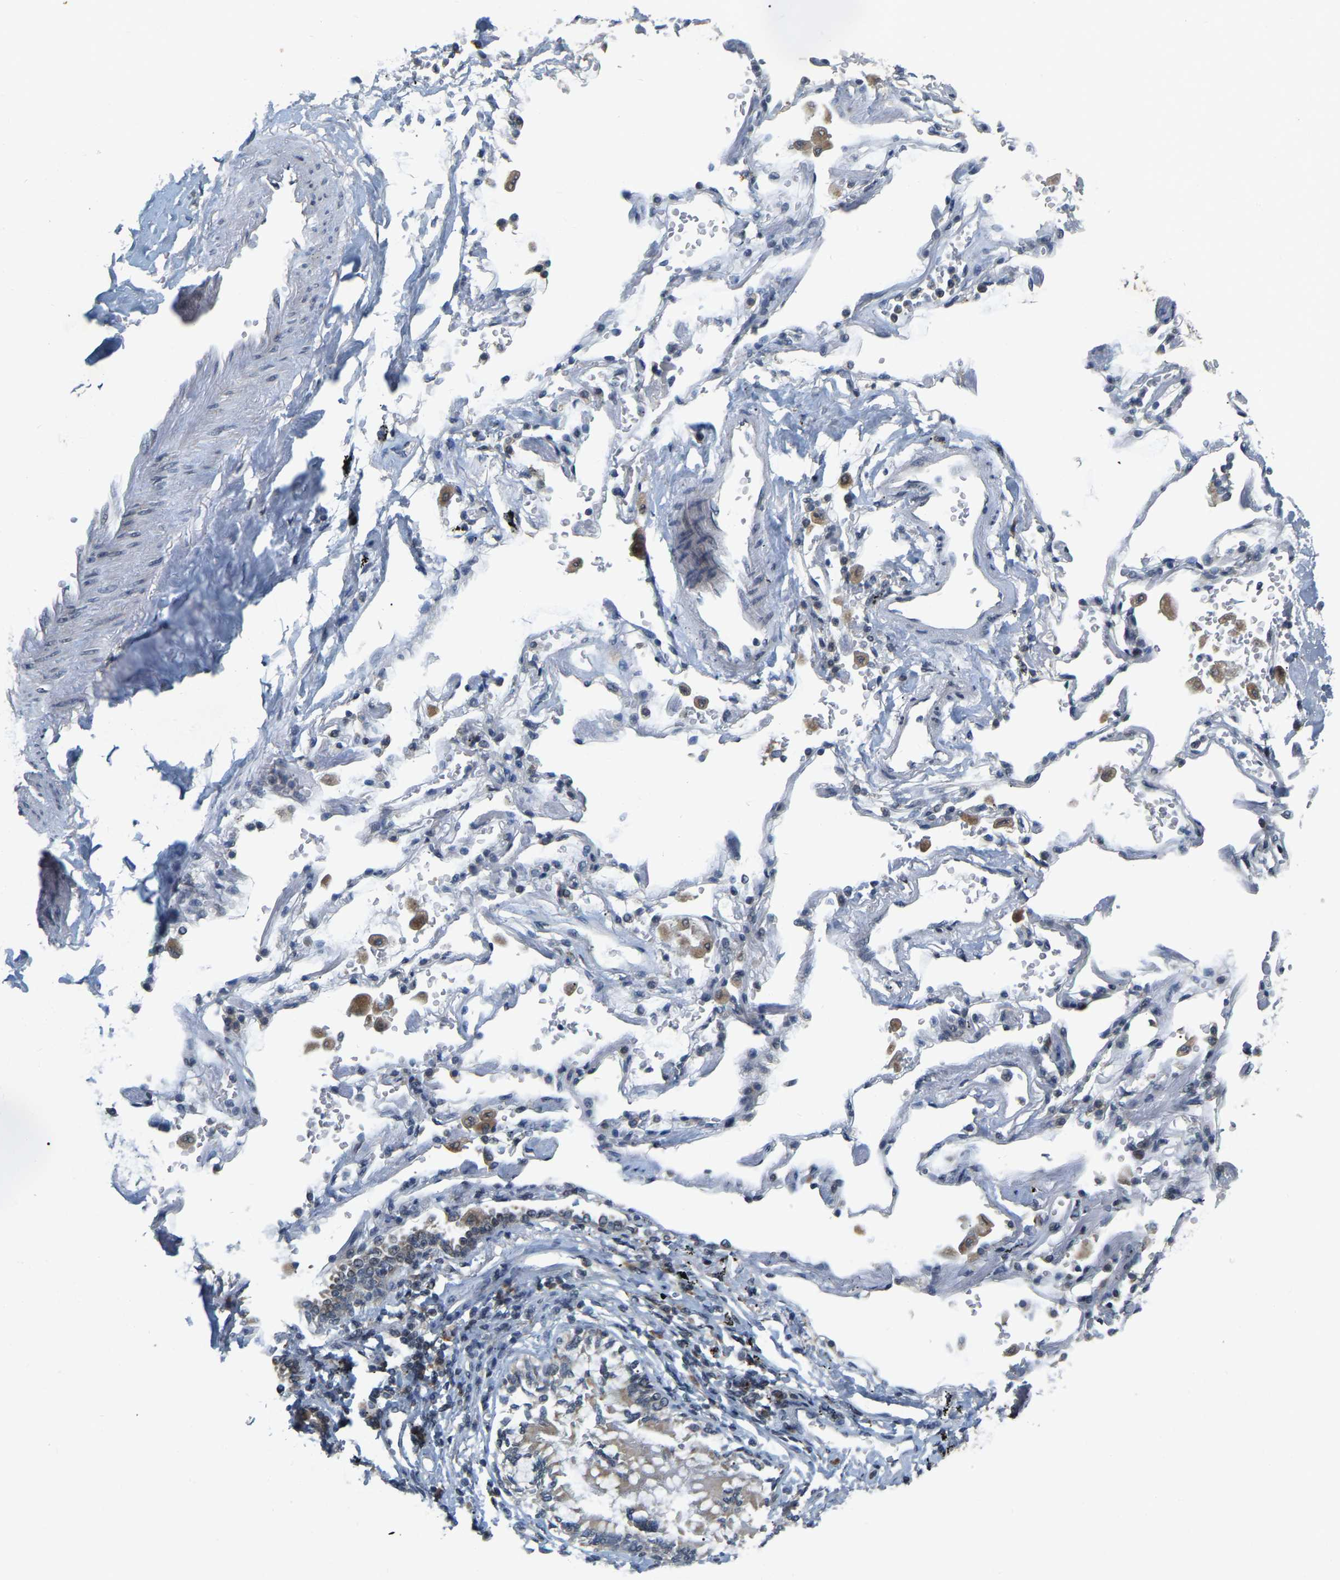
{"staining": {"intensity": "negative", "quantity": "none", "location": "none"}, "tissue": "adipose tissue", "cell_type": "Adipocytes", "image_type": "normal", "snomed": [{"axis": "morphology", "description": "Normal tissue, NOS"}, {"axis": "topography", "description": "Cartilage tissue"}, {"axis": "topography", "description": "Lung"}], "caption": "Immunohistochemistry photomicrograph of benign adipose tissue stained for a protein (brown), which displays no positivity in adipocytes. The staining is performed using DAB (3,3'-diaminobenzidine) brown chromogen with nuclei counter-stained in using hematoxylin.", "gene": "ENSG00000283765", "patient": {"sex": "female", "age": 77}}